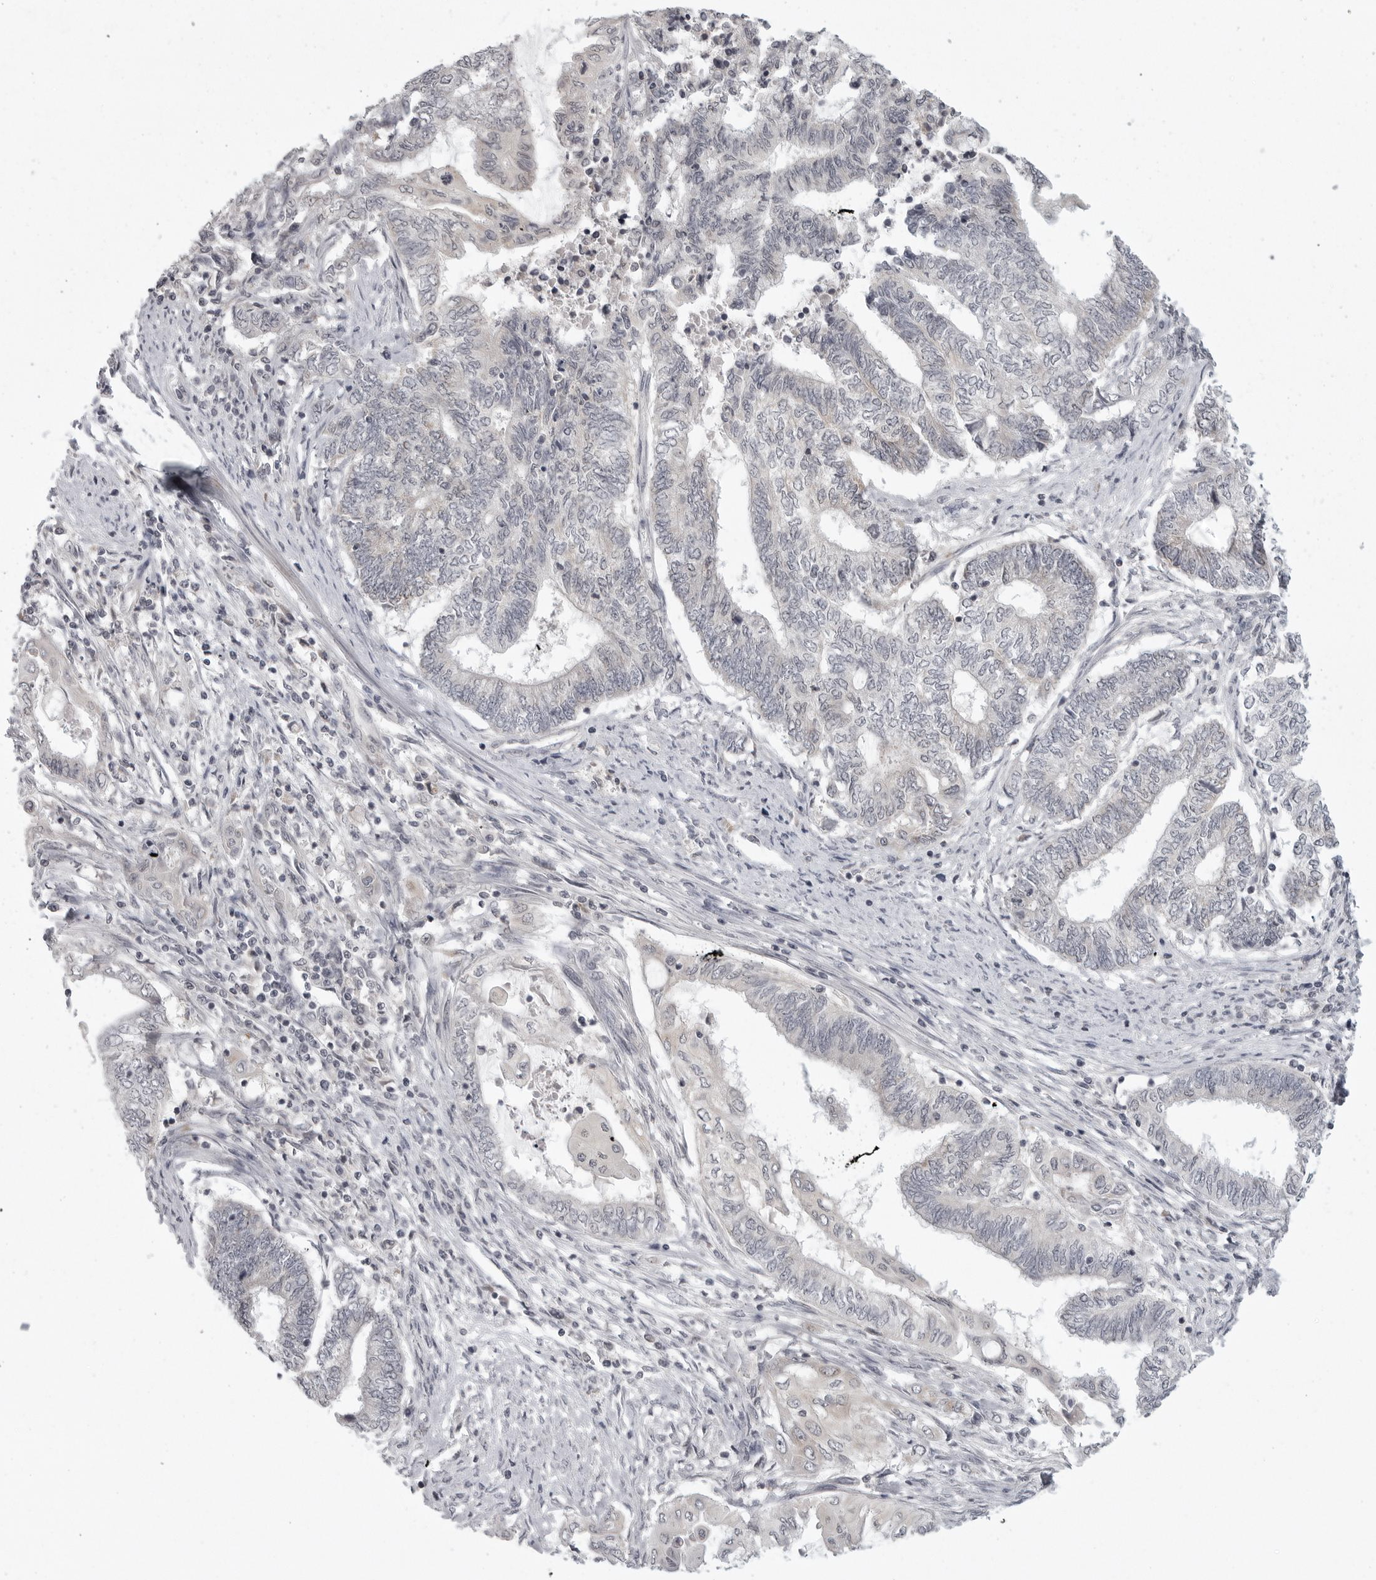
{"staining": {"intensity": "negative", "quantity": "none", "location": "none"}, "tissue": "endometrial cancer", "cell_type": "Tumor cells", "image_type": "cancer", "snomed": [{"axis": "morphology", "description": "Adenocarcinoma, NOS"}, {"axis": "topography", "description": "Uterus"}, {"axis": "topography", "description": "Endometrium"}], "caption": "A micrograph of human endometrial cancer (adenocarcinoma) is negative for staining in tumor cells.", "gene": "TUT4", "patient": {"sex": "female", "age": 70}}